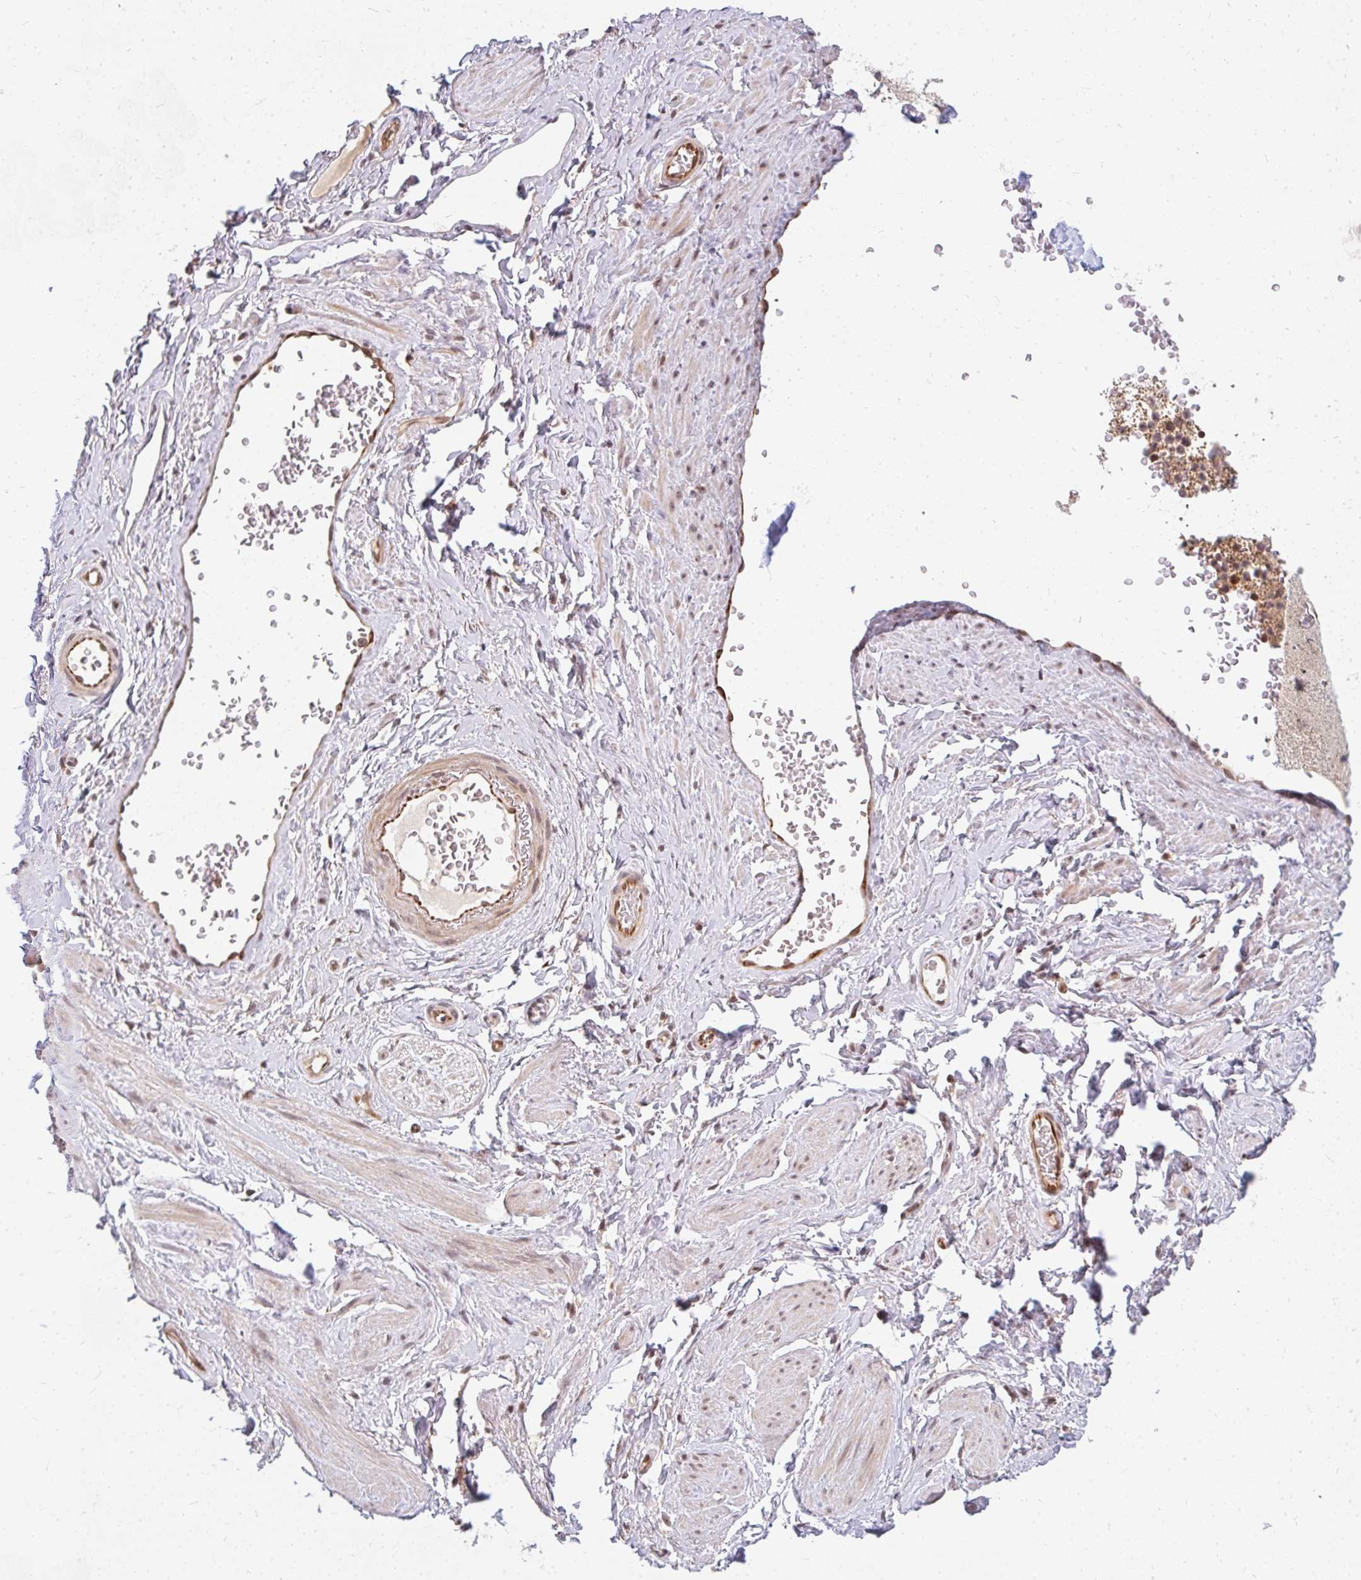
{"staining": {"intensity": "weak", "quantity": "25%-75%", "location": "cytoplasmic/membranous"}, "tissue": "adipose tissue", "cell_type": "Adipocytes", "image_type": "normal", "snomed": [{"axis": "morphology", "description": "Normal tissue, NOS"}, {"axis": "topography", "description": "Vagina"}, {"axis": "topography", "description": "Peripheral nerve tissue"}], "caption": "DAB (3,3'-diaminobenzidine) immunohistochemical staining of benign human adipose tissue reveals weak cytoplasmic/membranous protein expression in about 25%-75% of adipocytes. (Brightfield microscopy of DAB IHC at high magnification).", "gene": "GTF3C6", "patient": {"sex": "female", "age": 71}}